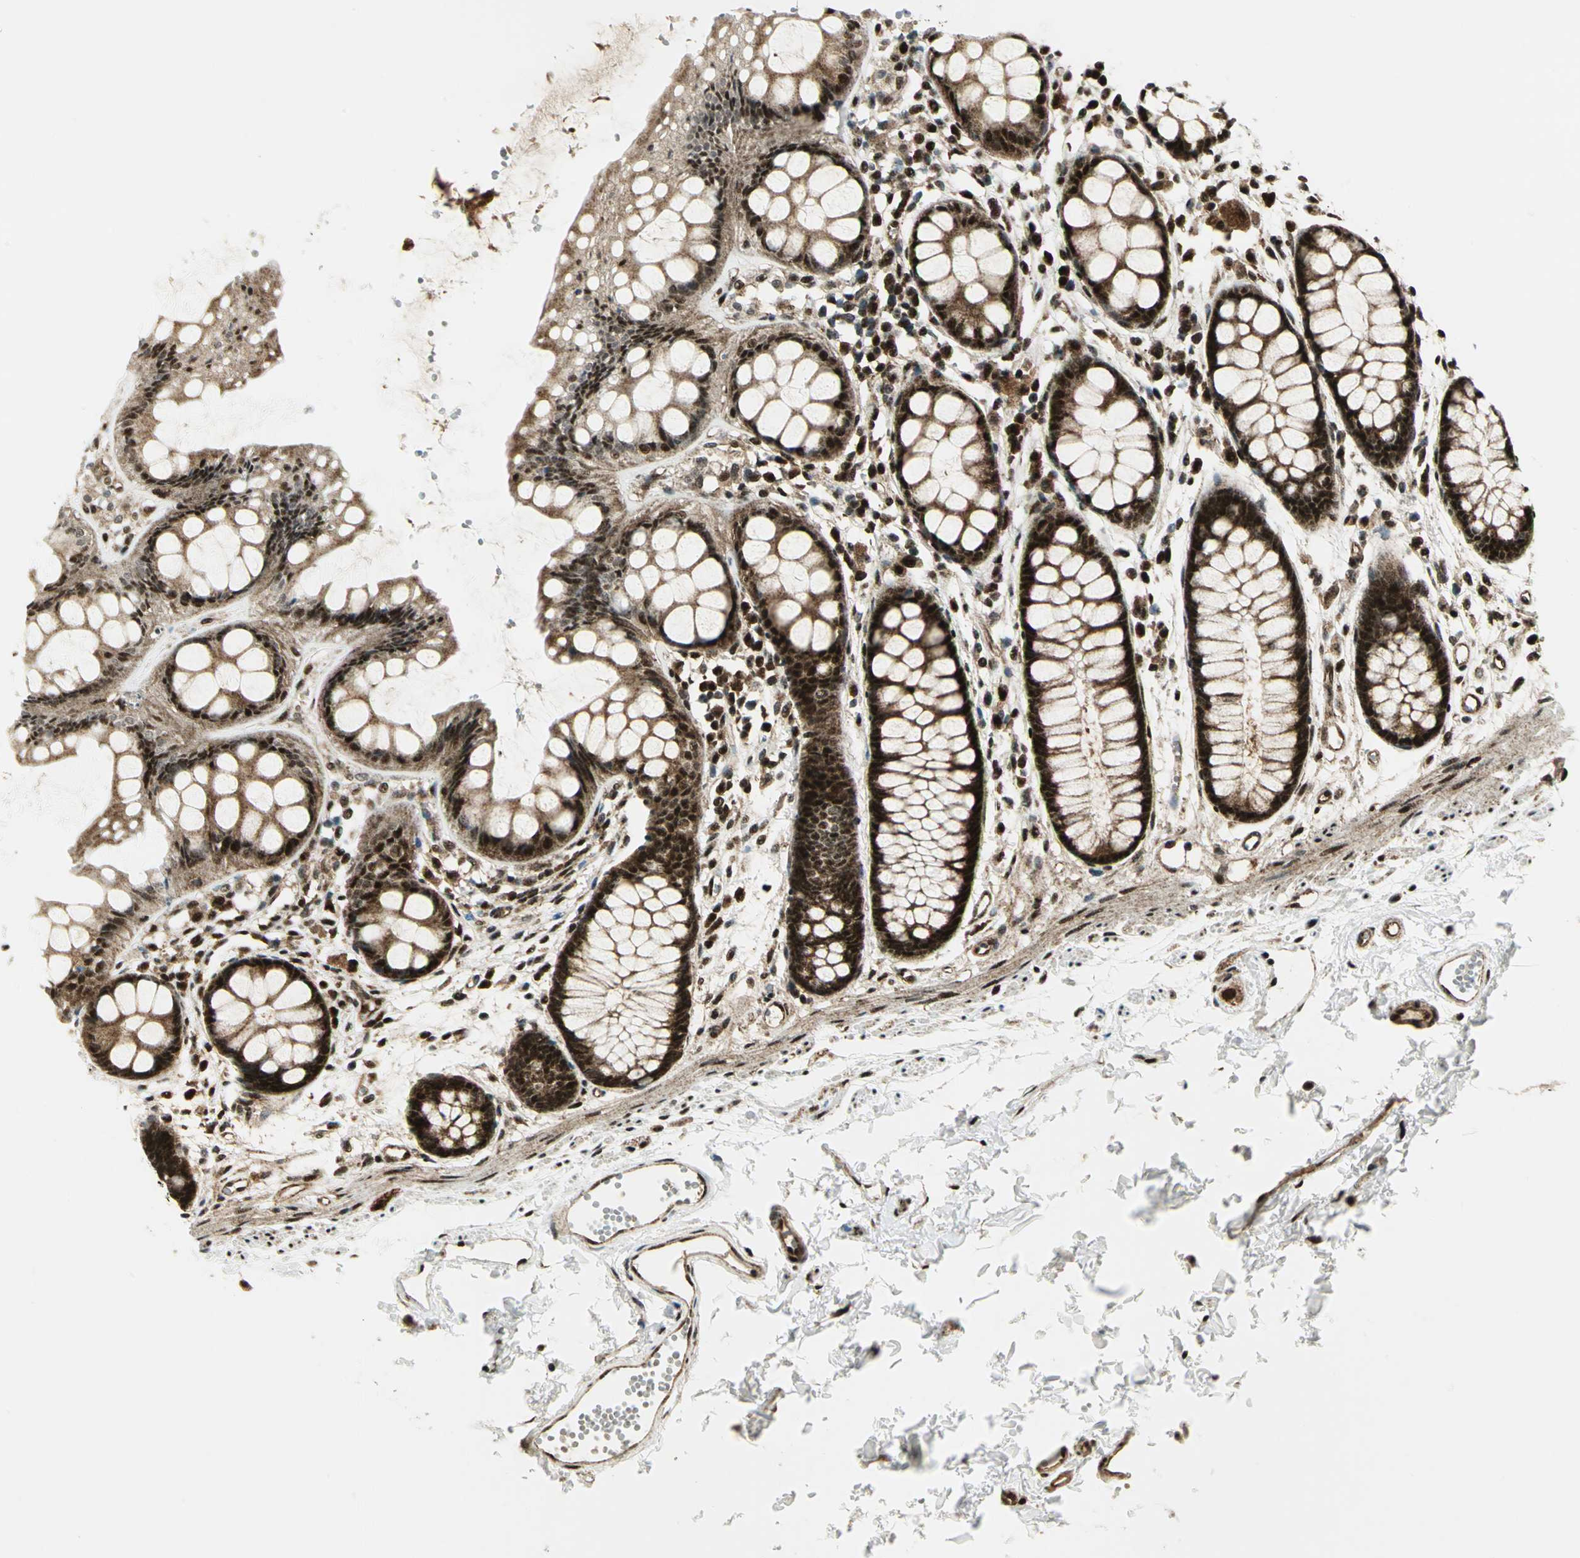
{"staining": {"intensity": "strong", "quantity": ">75%", "location": "cytoplasmic/membranous,nuclear"}, "tissue": "rectum", "cell_type": "Glandular cells", "image_type": "normal", "snomed": [{"axis": "morphology", "description": "Normal tissue, NOS"}, {"axis": "topography", "description": "Rectum"}], "caption": "This image reveals unremarkable rectum stained with immunohistochemistry to label a protein in brown. The cytoplasmic/membranous,nuclear of glandular cells show strong positivity for the protein. Nuclei are counter-stained blue.", "gene": "COPS5", "patient": {"sex": "female", "age": 66}}